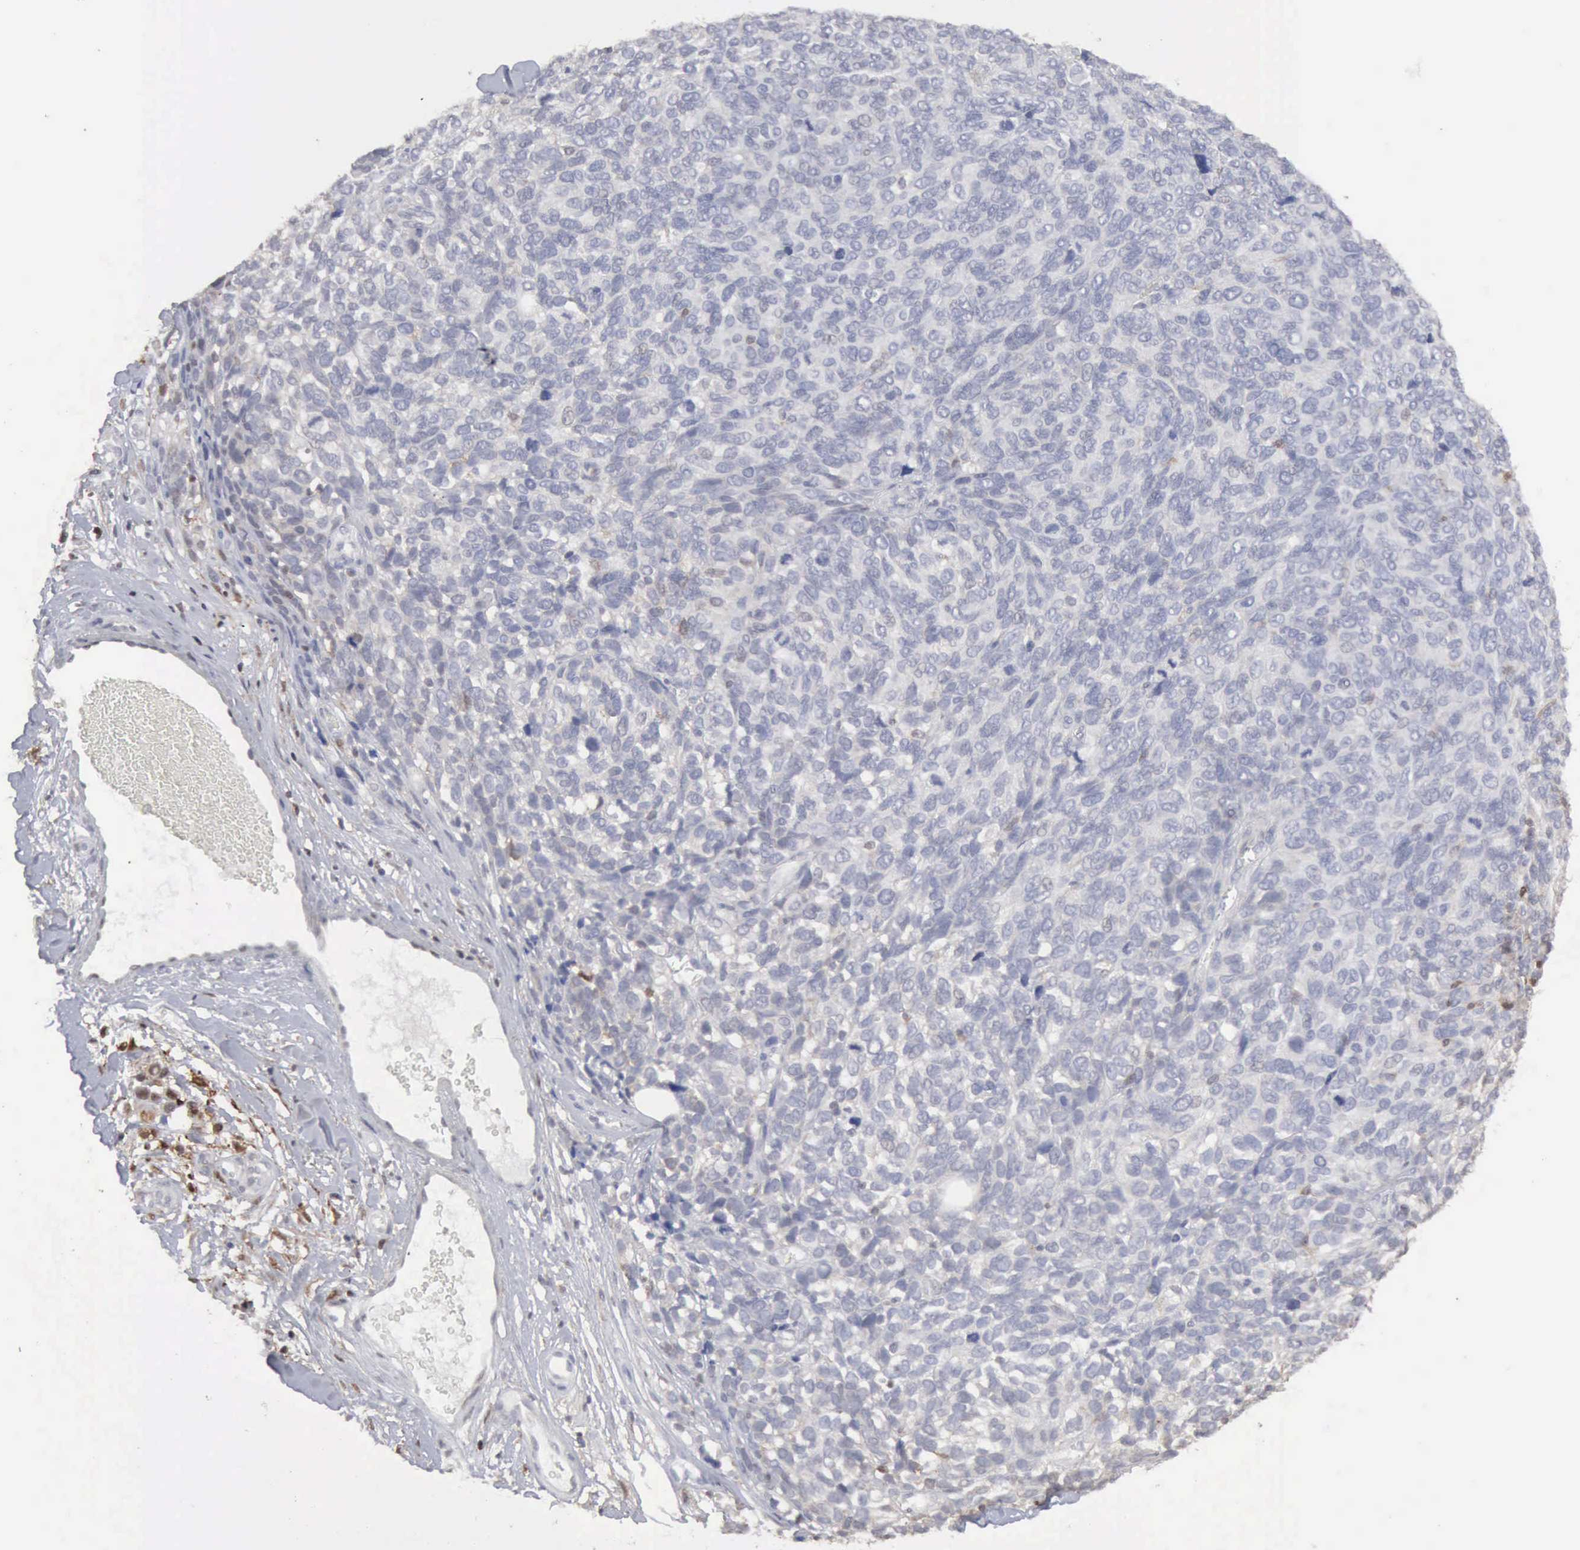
{"staining": {"intensity": "negative", "quantity": "none", "location": "none"}, "tissue": "melanoma", "cell_type": "Tumor cells", "image_type": "cancer", "snomed": [{"axis": "morphology", "description": "Malignant melanoma, NOS"}, {"axis": "topography", "description": "Skin"}], "caption": "An immunohistochemistry (IHC) image of melanoma is shown. There is no staining in tumor cells of melanoma. (Stains: DAB (3,3'-diaminobenzidine) immunohistochemistry (IHC) with hematoxylin counter stain, Microscopy: brightfield microscopy at high magnification).", "gene": "STAT1", "patient": {"sex": "female", "age": 85}}